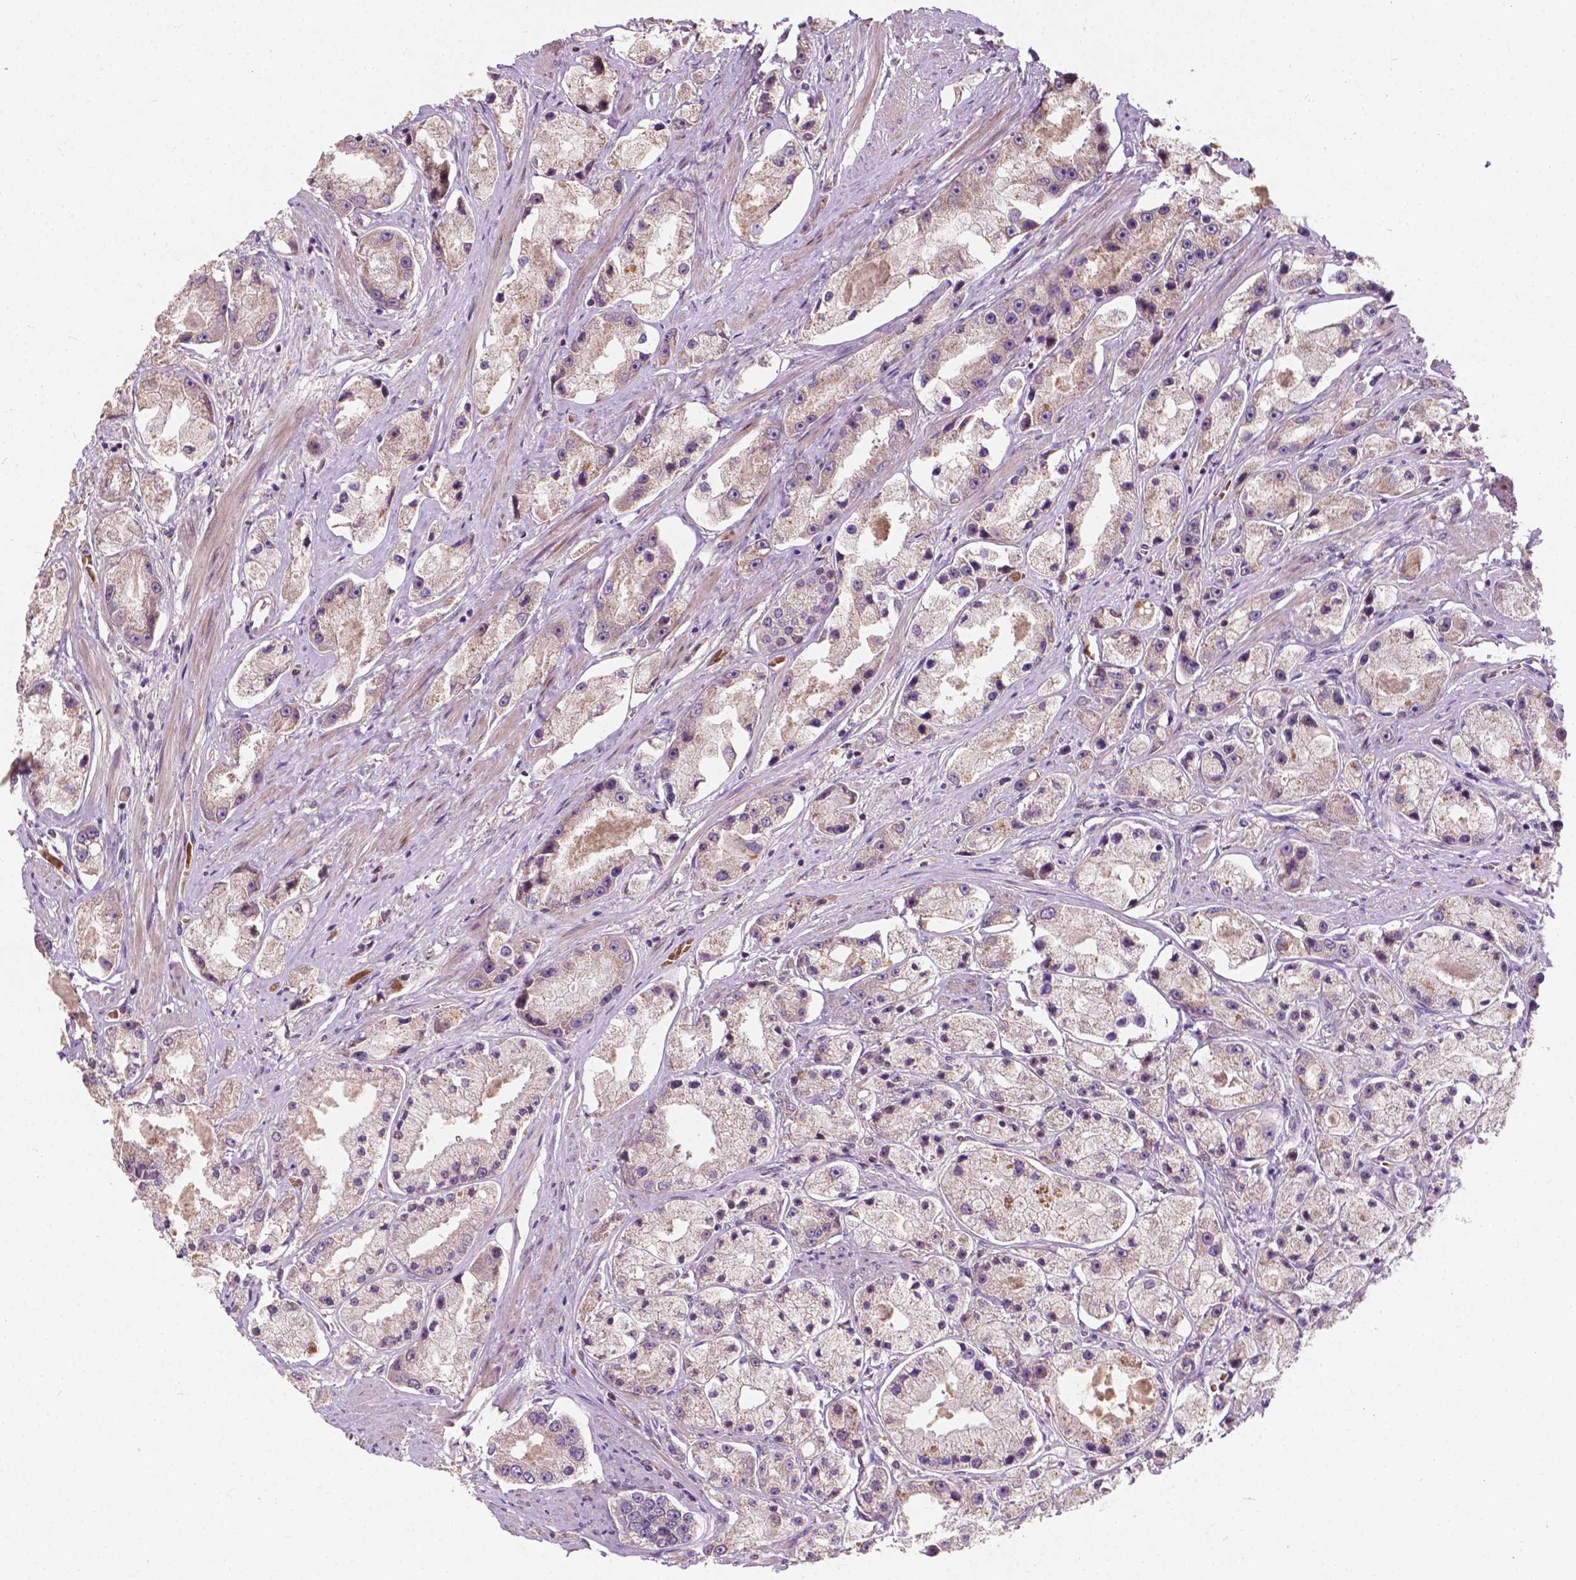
{"staining": {"intensity": "weak", "quantity": "<25%", "location": "cytoplasmic/membranous"}, "tissue": "prostate cancer", "cell_type": "Tumor cells", "image_type": "cancer", "snomed": [{"axis": "morphology", "description": "Adenocarcinoma, High grade"}, {"axis": "topography", "description": "Prostate"}], "caption": "There is no significant positivity in tumor cells of adenocarcinoma (high-grade) (prostate).", "gene": "DUSP16", "patient": {"sex": "male", "age": 67}}